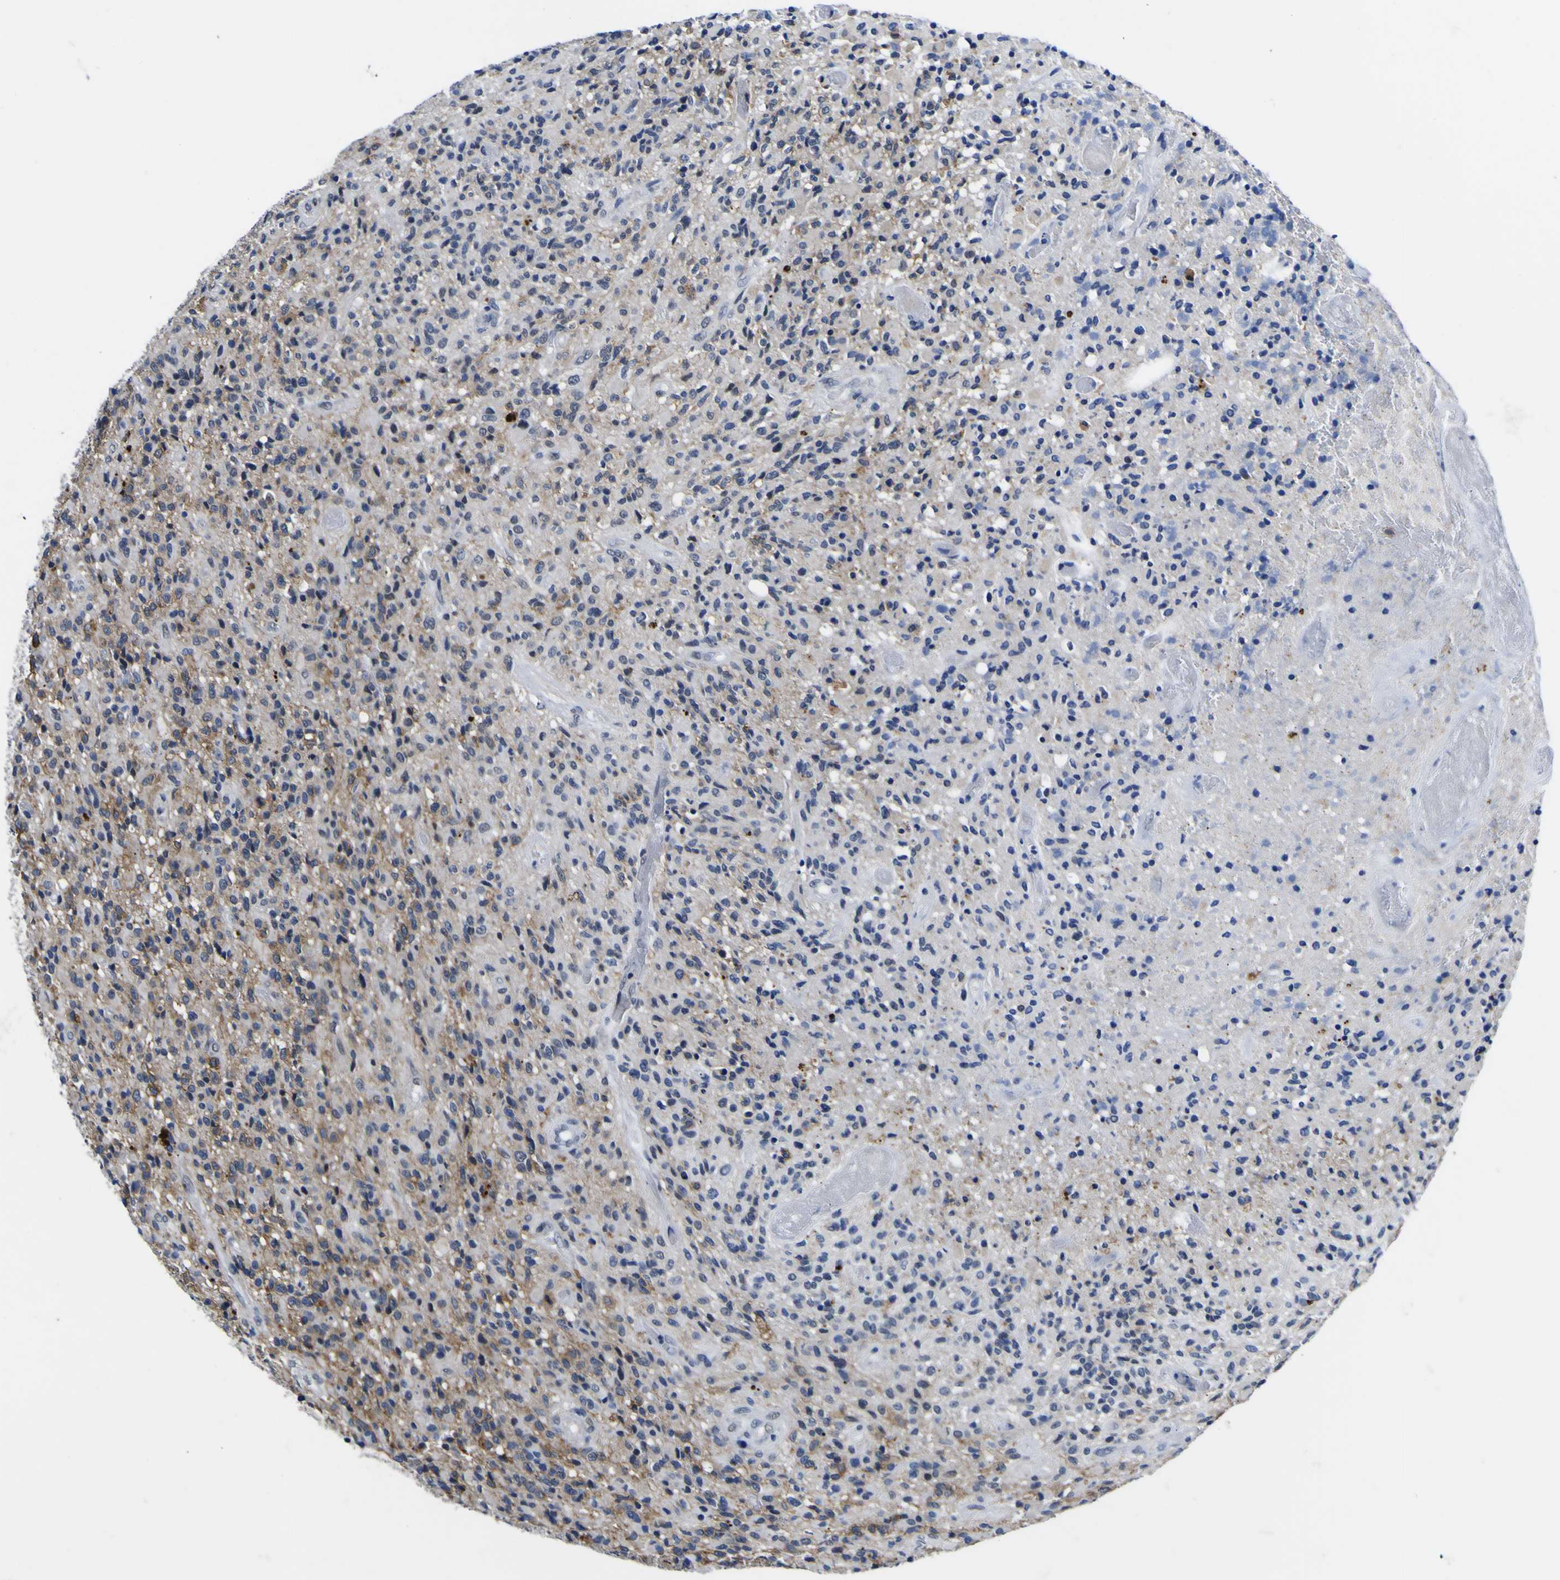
{"staining": {"intensity": "weak", "quantity": "<25%", "location": "cytoplasmic/membranous"}, "tissue": "glioma", "cell_type": "Tumor cells", "image_type": "cancer", "snomed": [{"axis": "morphology", "description": "Glioma, malignant, High grade"}, {"axis": "topography", "description": "Brain"}], "caption": "An IHC photomicrograph of malignant glioma (high-grade) is shown. There is no staining in tumor cells of malignant glioma (high-grade).", "gene": "IGFLR1", "patient": {"sex": "male", "age": 71}}